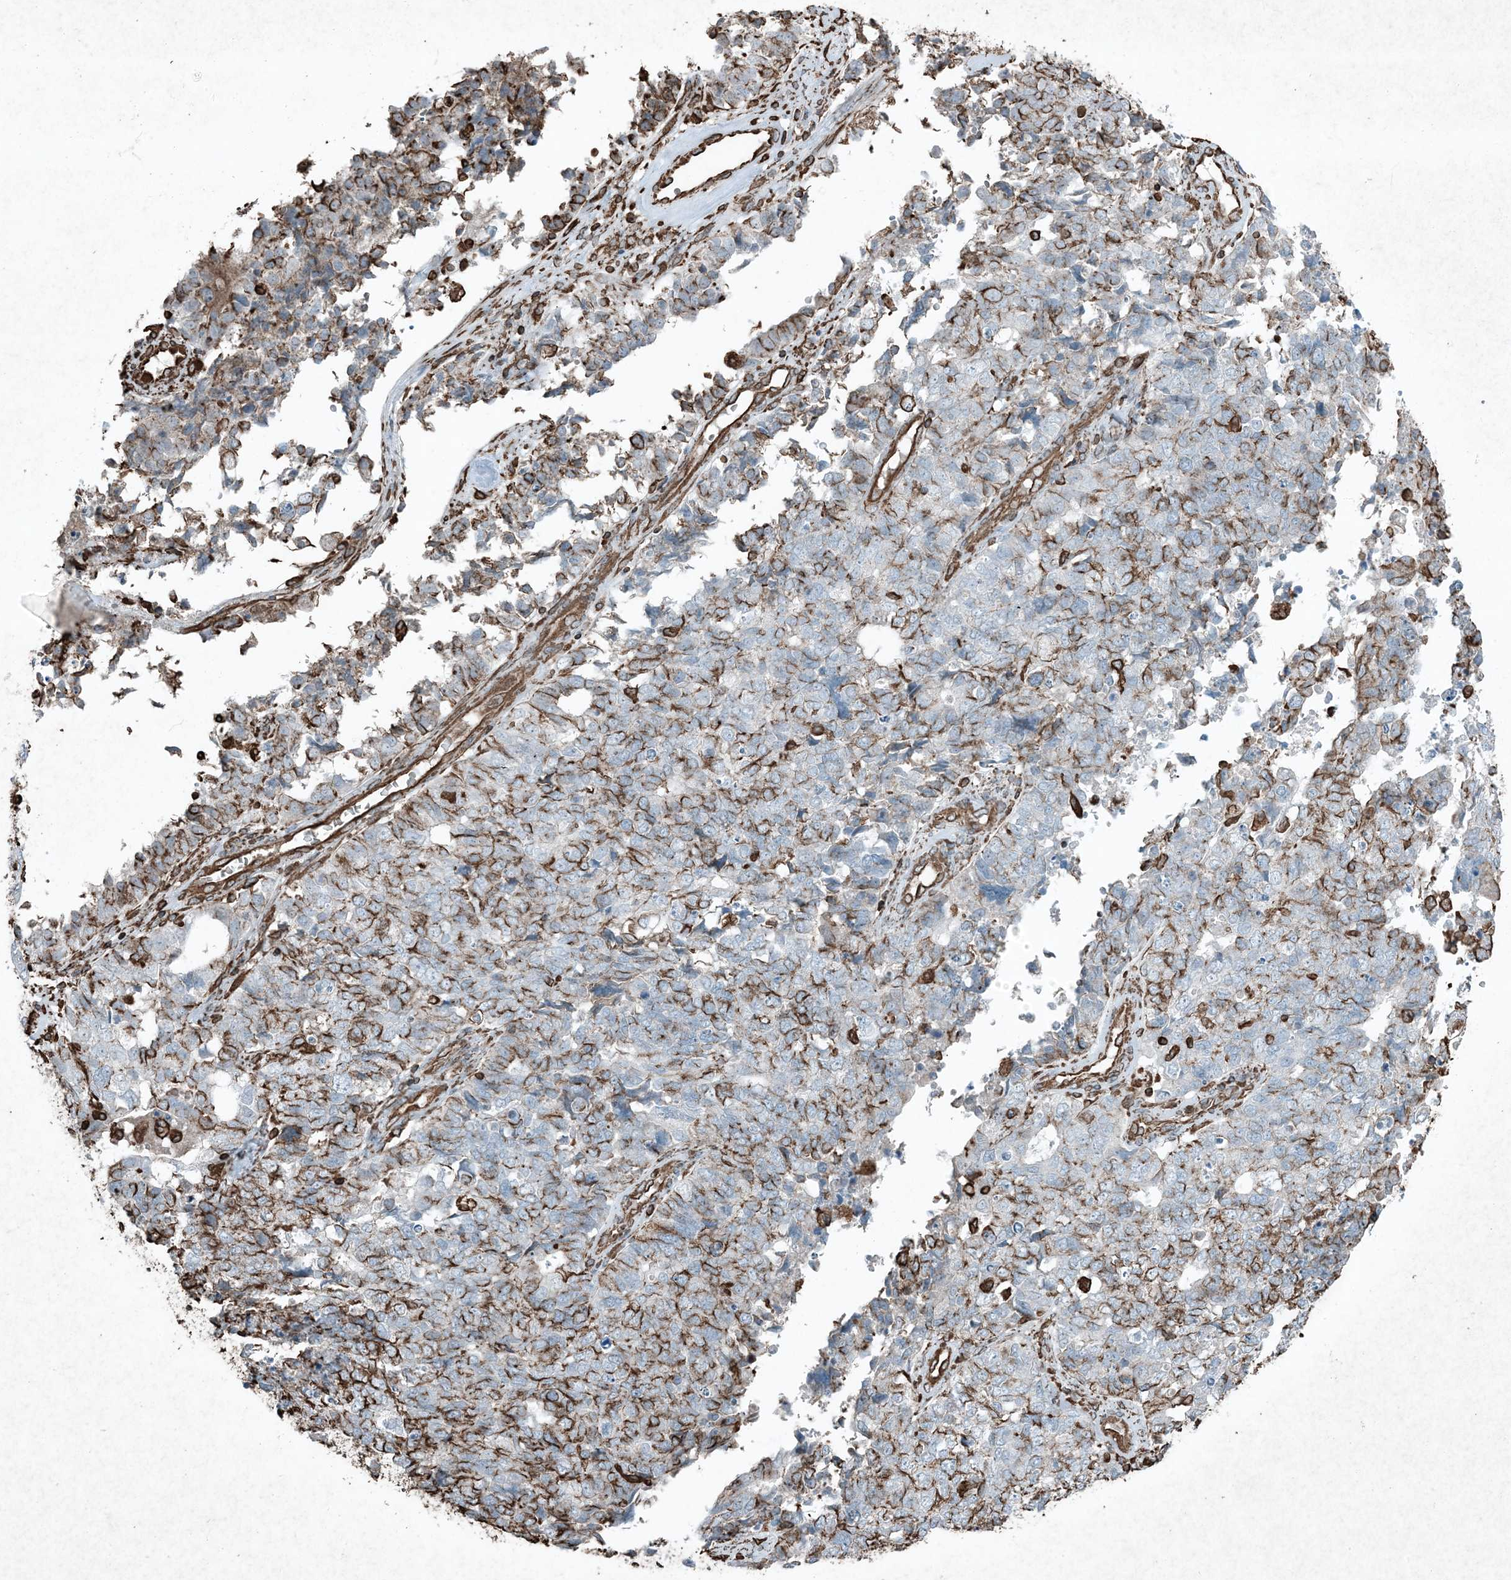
{"staining": {"intensity": "moderate", "quantity": "25%-75%", "location": "cytoplasmic/membranous"}, "tissue": "cervical cancer", "cell_type": "Tumor cells", "image_type": "cancer", "snomed": [{"axis": "morphology", "description": "Squamous cell carcinoma, NOS"}, {"axis": "topography", "description": "Cervix"}], "caption": "Cervical cancer stained with immunohistochemistry (IHC) displays moderate cytoplasmic/membranous staining in approximately 25%-75% of tumor cells.", "gene": "RYK", "patient": {"sex": "female", "age": 63}}